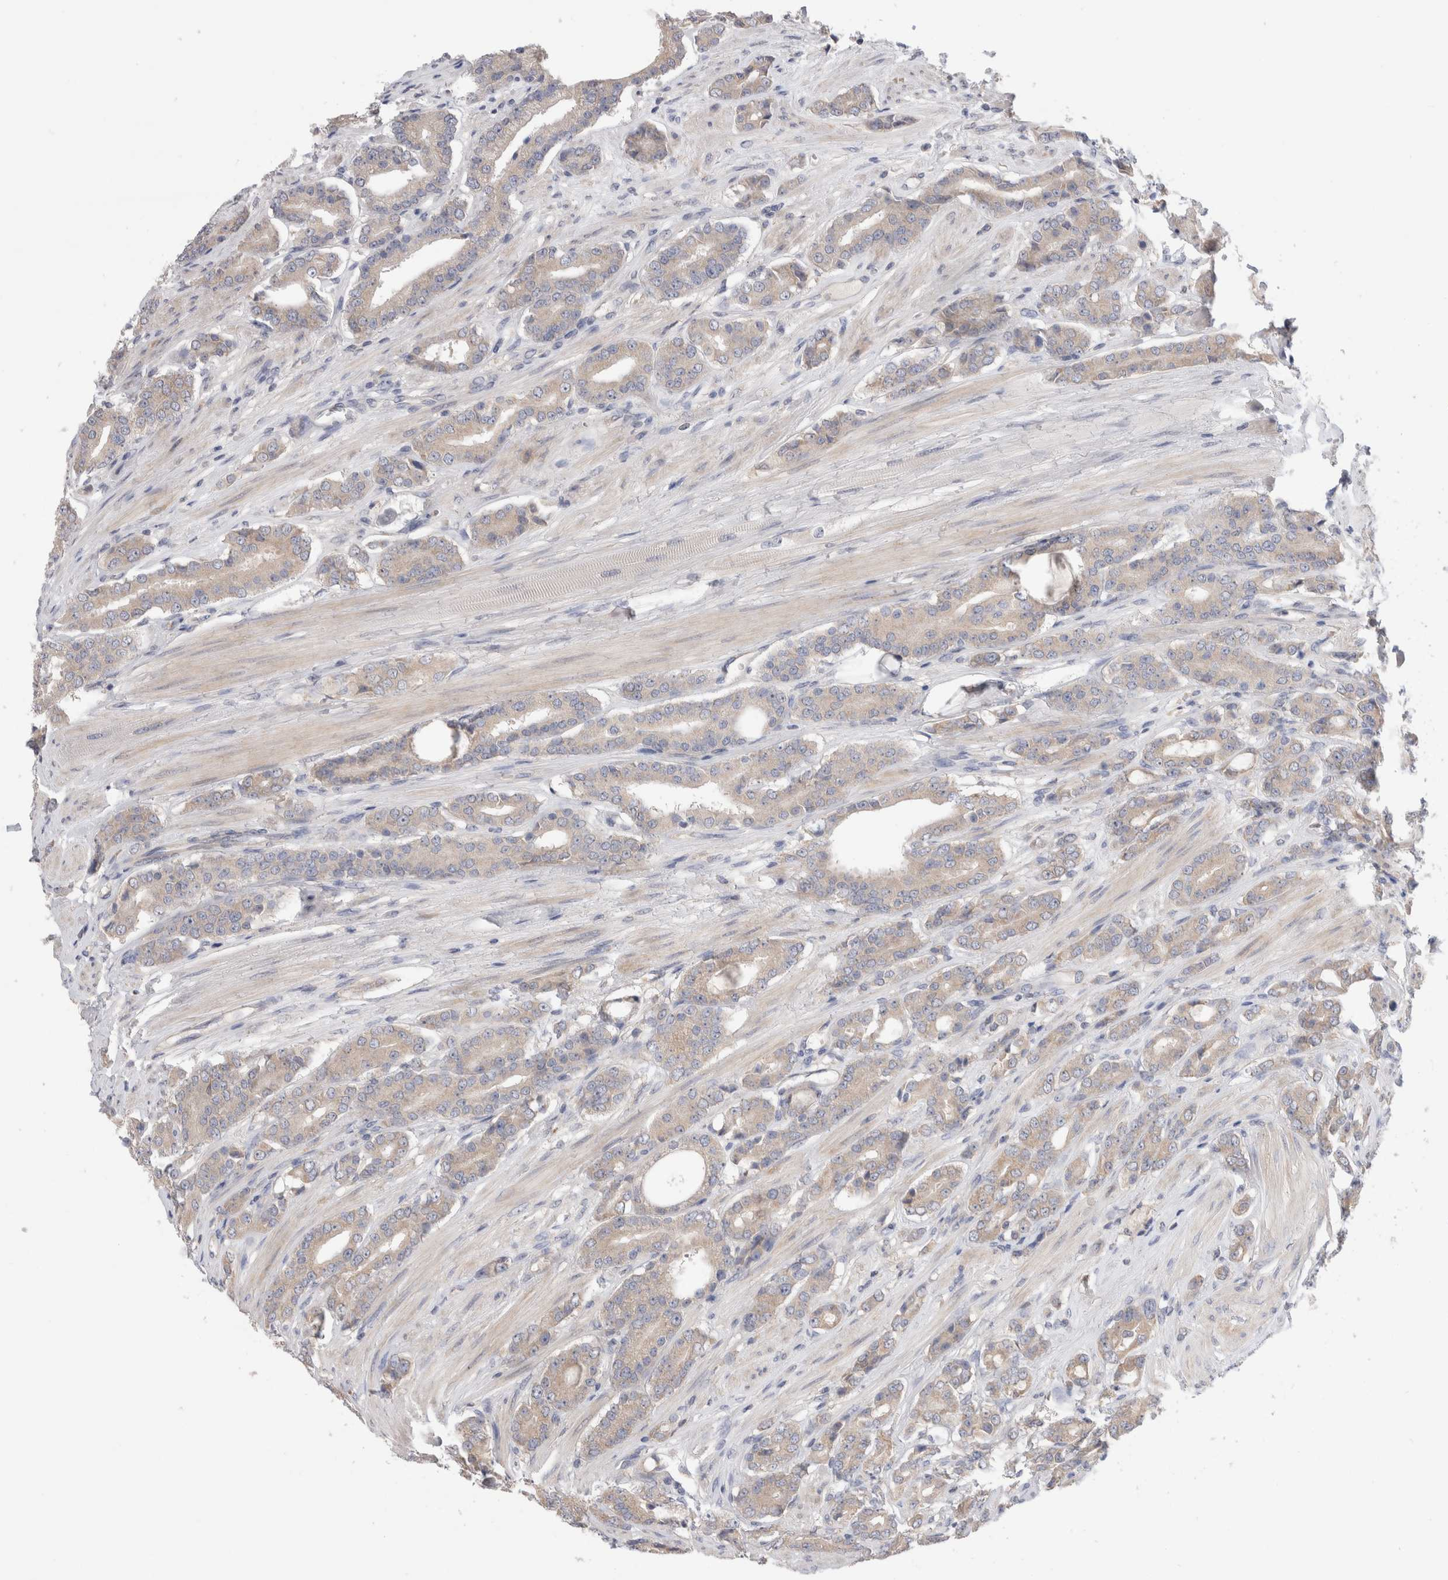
{"staining": {"intensity": "negative", "quantity": "none", "location": "none"}, "tissue": "prostate cancer", "cell_type": "Tumor cells", "image_type": "cancer", "snomed": [{"axis": "morphology", "description": "Adenocarcinoma, High grade"}, {"axis": "topography", "description": "Prostate"}], "caption": "Protein analysis of prostate adenocarcinoma (high-grade) demonstrates no significant expression in tumor cells.", "gene": "IFT74", "patient": {"sex": "male", "age": 71}}